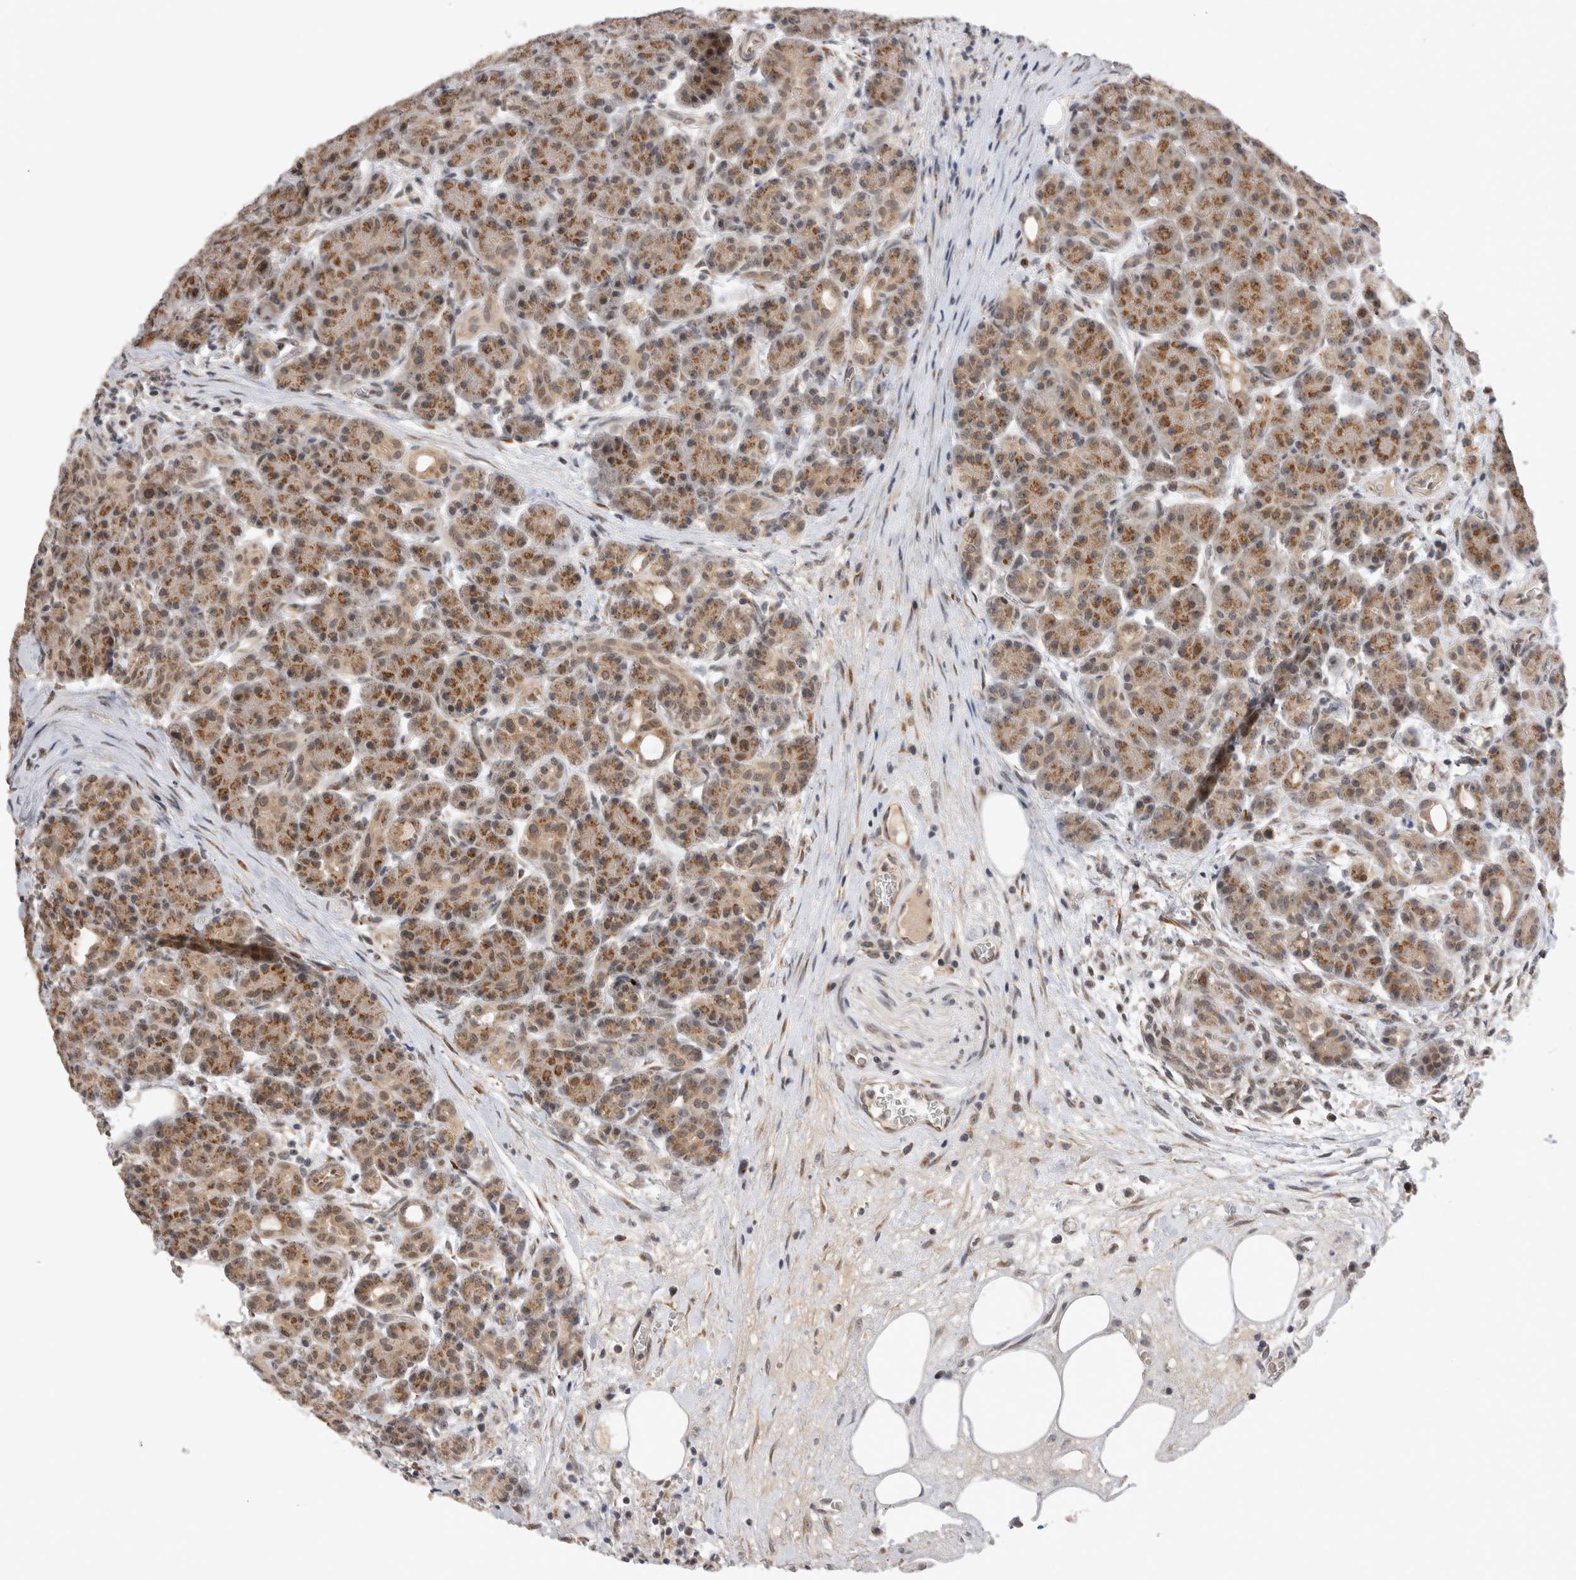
{"staining": {"intensity": "moderate", "quantity": ">75%", "location": "cytoplasmic/membranous"}, "tissue": "pancreas", "cell_type": "Exocrine glandular cells", "image_type": "normal", "snomed": [{"axis": "morphology", "description": "Normal tissue, NOS"}, {"axis": "topography", "description": "Pancreas"}], "caption": "DAB immunohistochemical staining of normal pancreas shows moderate cytoplasmic/membranous protein expression in approximately >75% of exocrine glandular cells. Nuclei are stained in blue.", "gene": "TMEM65", "patient": {"sex": "male", "age": 63}}